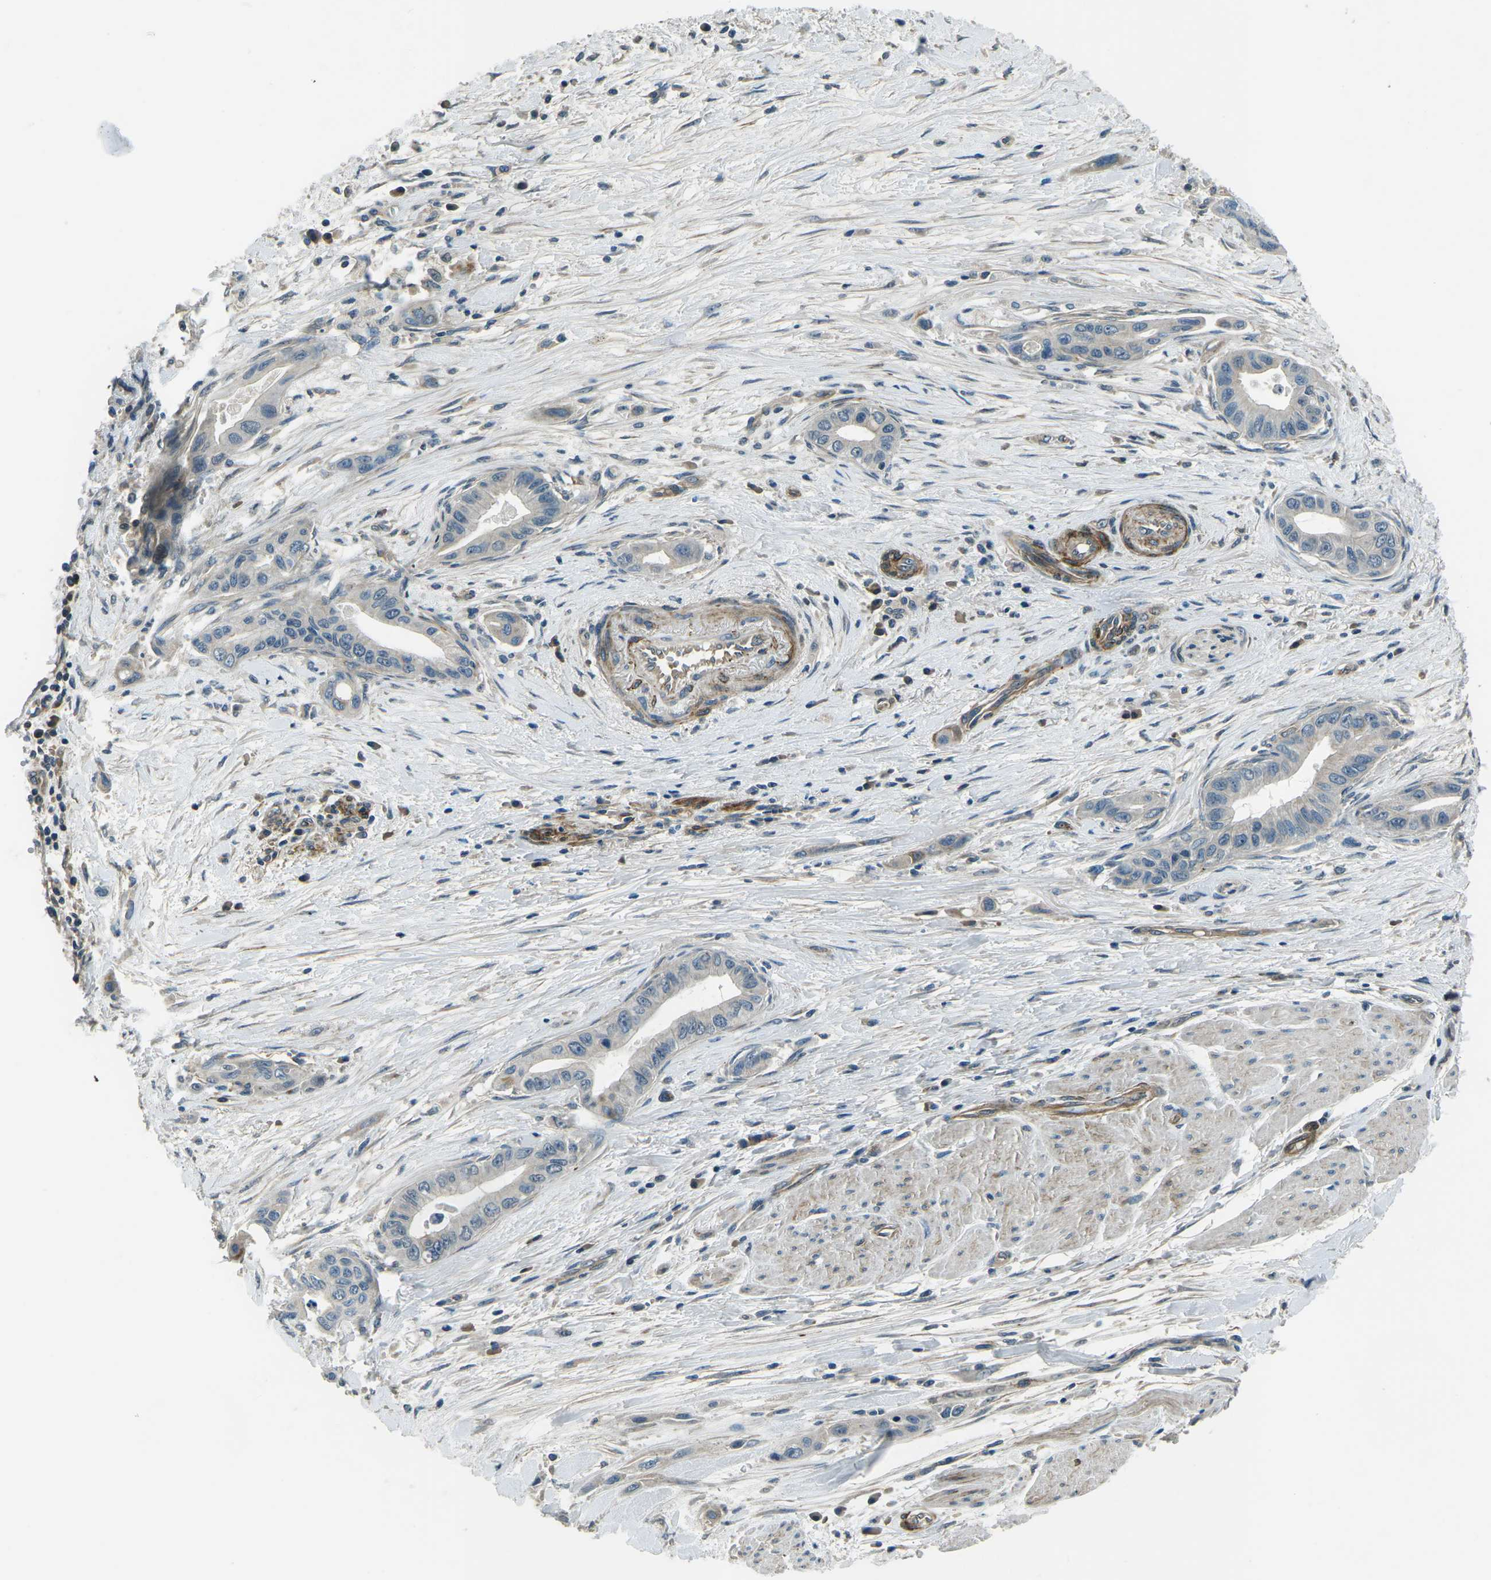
{"staining": {"intensity": "weak", "quantity": "<25%", "location": "cytoplasmic/membranous"}, "tissue": "pancreatic cancer", "cell_type": "Tumor cells", "image_type": "cancer", "snomed": [{"axis": "morphology", "description": "Adenocarcinoma, NOS"}, {"axis": "topography", "description": "Pancreas"}], "caption": "Immunohistochemical staining of human pancreatic adenocarcinoma displays no significant expression in tumor cells. (Brightfield microscopy of DAB immunohistochemistry (IHC) at high magnification).", "gene": "AFAP1", "patient": {"sex": "female", "age": 73}}